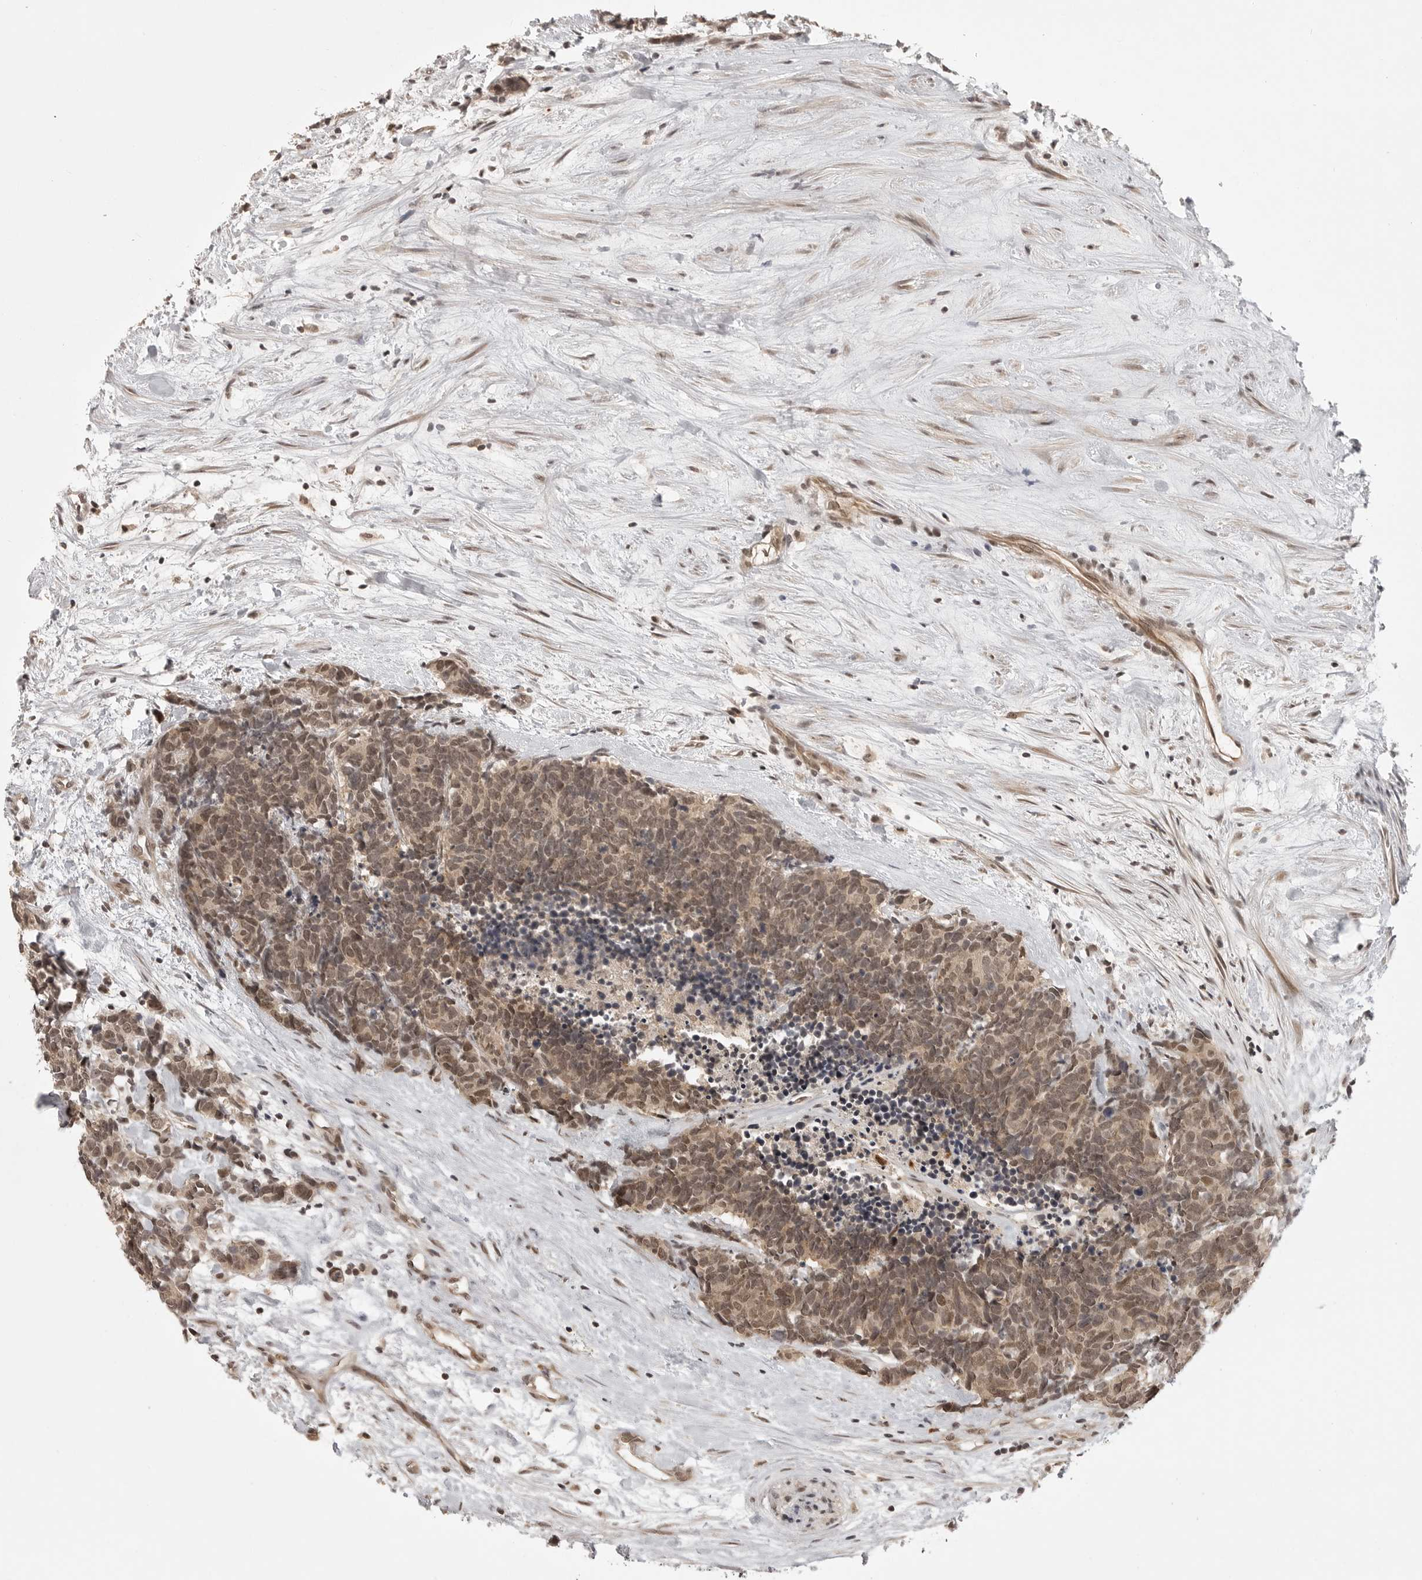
{"staining": {"intensity": "moderate", "quantity": ">75%", "location": "cytoplasmic/membranous,nuclear"}, "tissue": "carcinoid", "cell_type": "Tumor cells", "image_type": "cancer", "snomed": [{"axis": "morphology", "description": "Carcinoma, NOS"}, {"axis": "morphology", "description": "Carcinoid, malignant, NOS"}, {"axis": "topography", "description": "Urinary bladder"}], "caption": "This histopathology image shows immunohistochemistry (IHC) staining of human carcinoma, with medium moderate cytoplasmic/membranous and nuclear expression in approximately >75% of tumor cells.", "gene": "PEG3", "patient": {"sex": "male", "age": 57}}